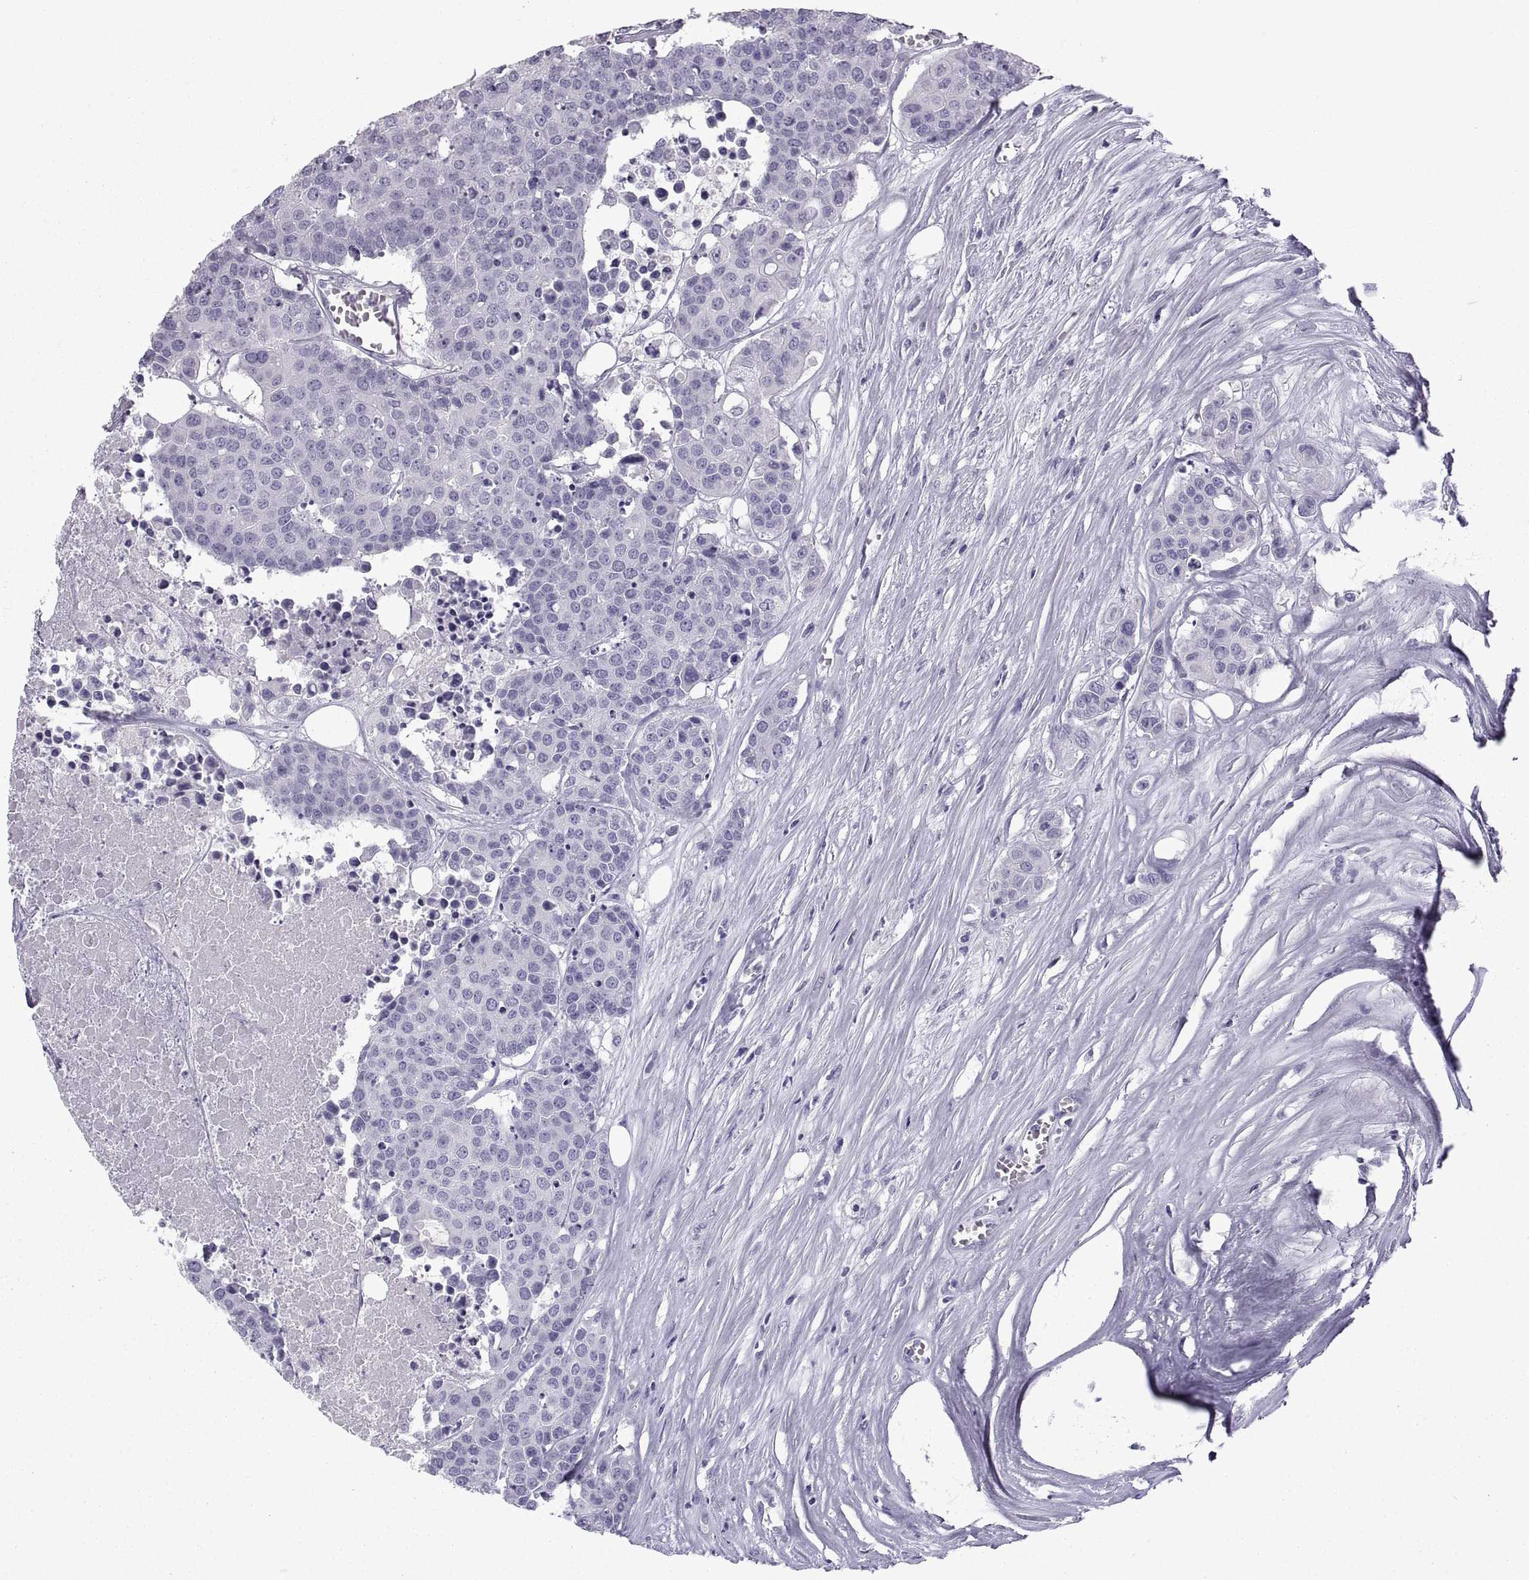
{"staining": {"intensity": "negative", "quantity": "none", "location": "none"}, "tissue": "carcinoid", "cell_type": "Tumor cells", "image_type": "cancer", "snomed": [{"axis": "morphology", "description": "Carcinoid, malignant, NOS"}, {"axis": "topography", "description": "Colon"}], "caption": "Carcinoid (malignant) stained for a protein using IHC reveals no staining tumor cells.", "gene": "PCSK1N", "patient": {"sex": "male", "age": 81}}